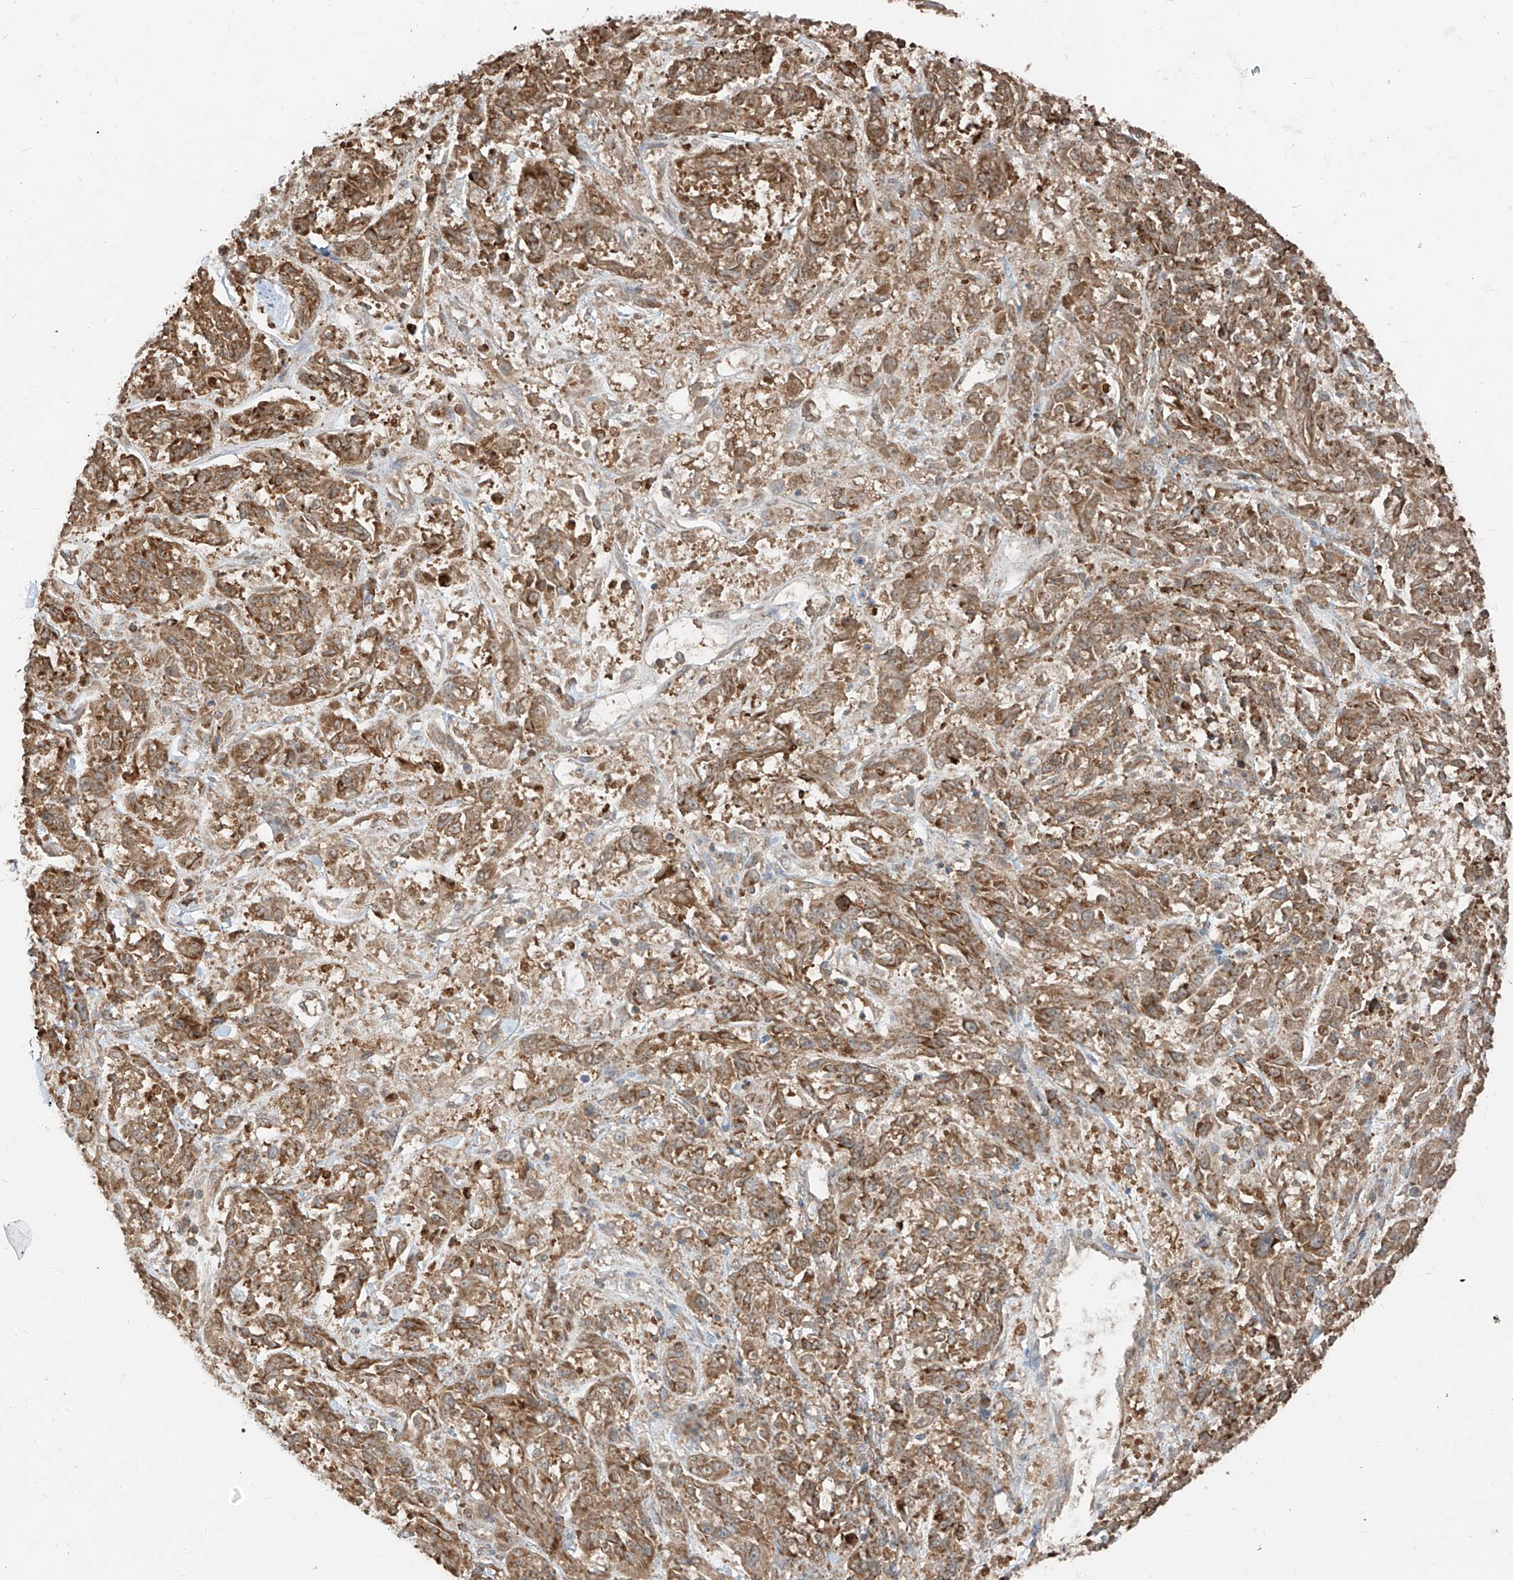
{"staining": {"intensity": "moderate", "quantity": ">75%", "location": "cytoplasmic/membranous"}, "tissue": "melanoma", "cell_type": "Tumor cells", "image_type": "cancer", "snomed": [{"axis": "morphology", "description": "Malignant melanoma, NOS"}, {"axis": "topography", "description": "Skin"}], "caption": "The histopathology image reveals staining of melanoma, revealing moderate cytoplasmic/membranous protein positivity (brown color) within tumor cells. (Stains: DAB (3,3'-diaminobenzidine) in brown, nuclei in blue, Microscopy: brightfield microscopy at high magnification).", "gene": "ETHE1", "patient": {"sex": "male", "age": 53}}